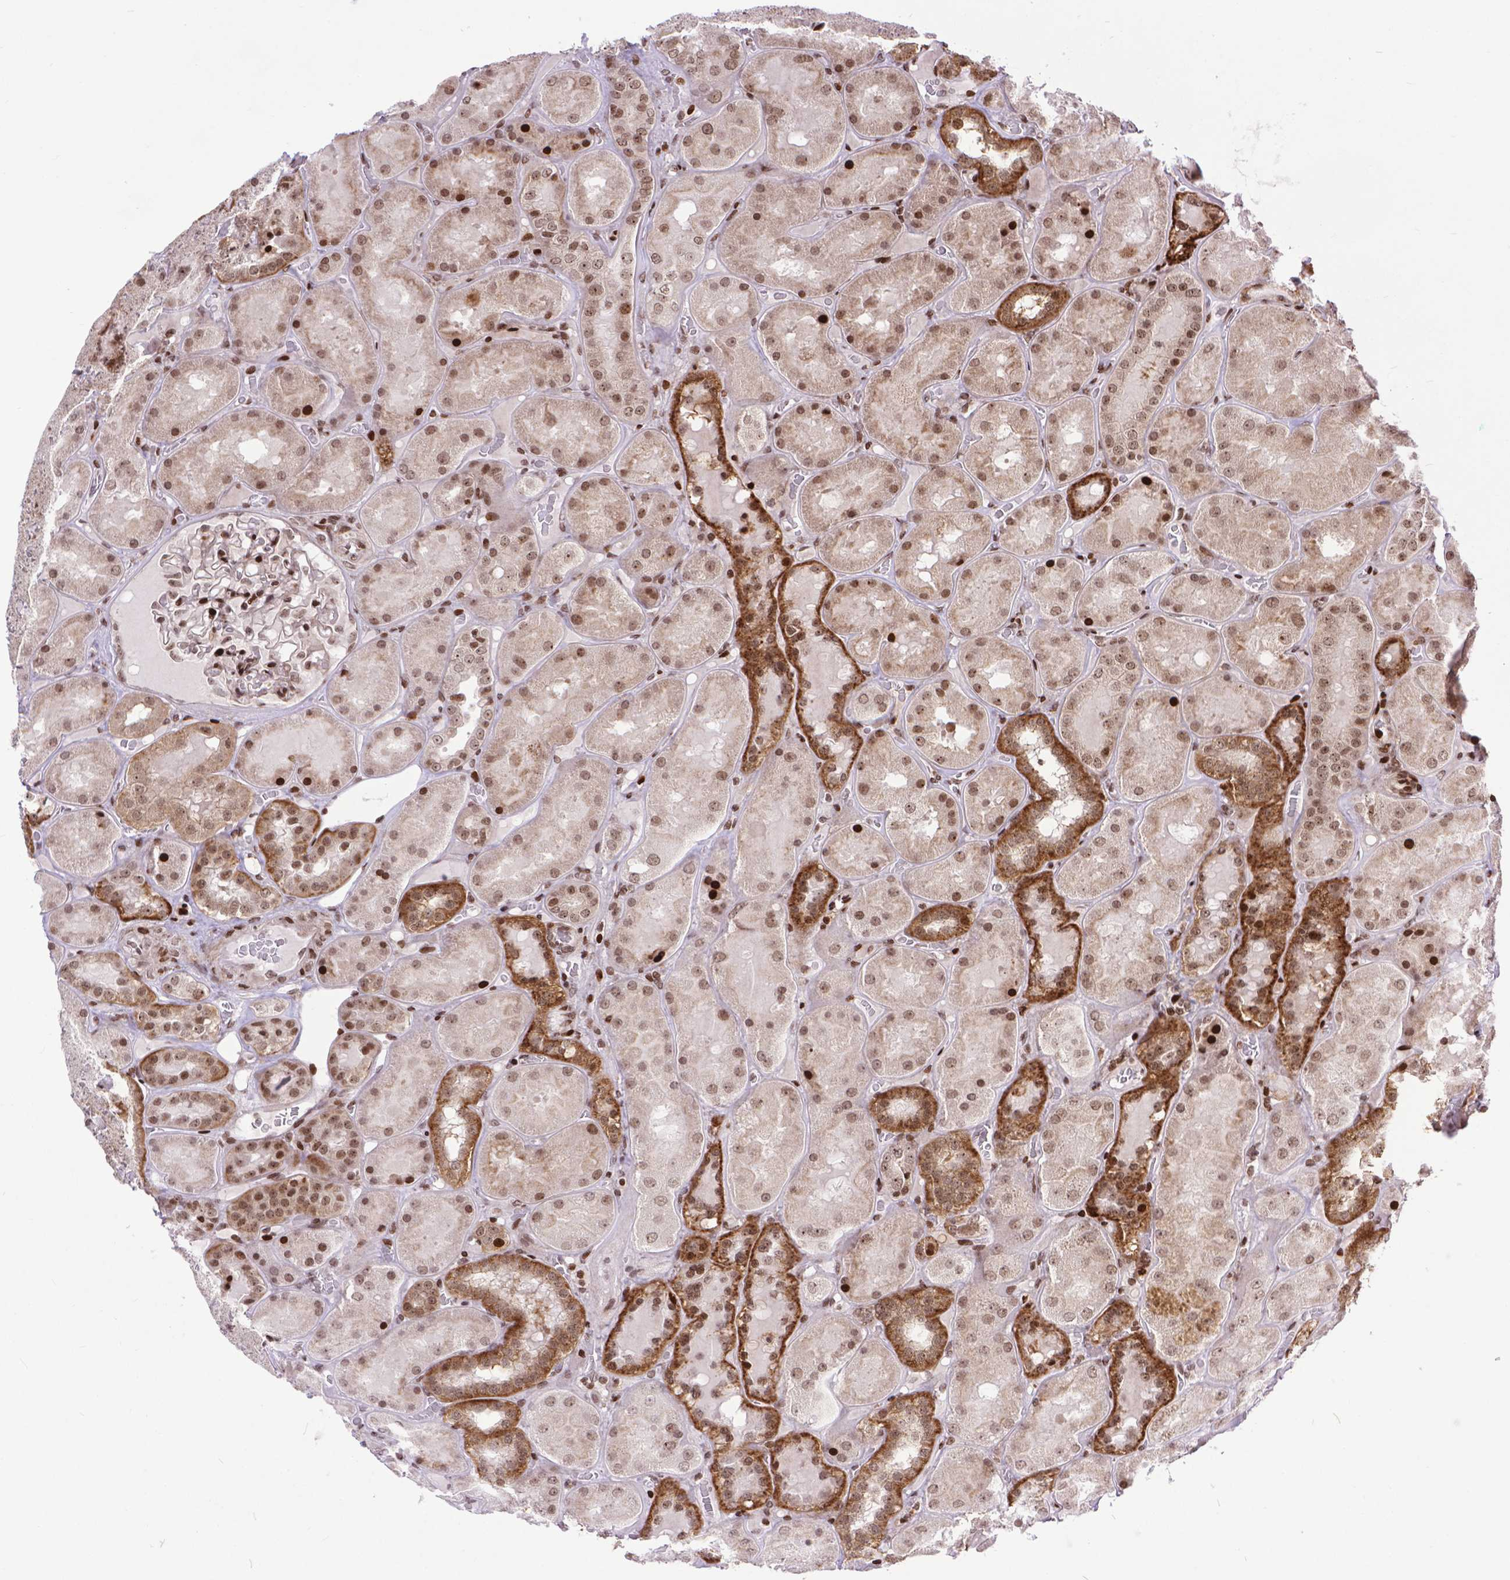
{"staining": {"intensity": "strong", "quantity": ">75%", "location": "nuclear"}, "tissue": "kidney", "cell_type": "Cells in glomeruli", "image_type": "normal", "snomed": [{"axis": "morphology", "description": "Normal tissue, NOS"}, {"axis": "topography", "description": "Kidney"}], "caption": "Protein staining demonstrates strong nuclear staining in about >75% of cells in glomeruli in benign kidney.", "gene": "AMER1", "patient": {"sex": "male", "age": 73}}